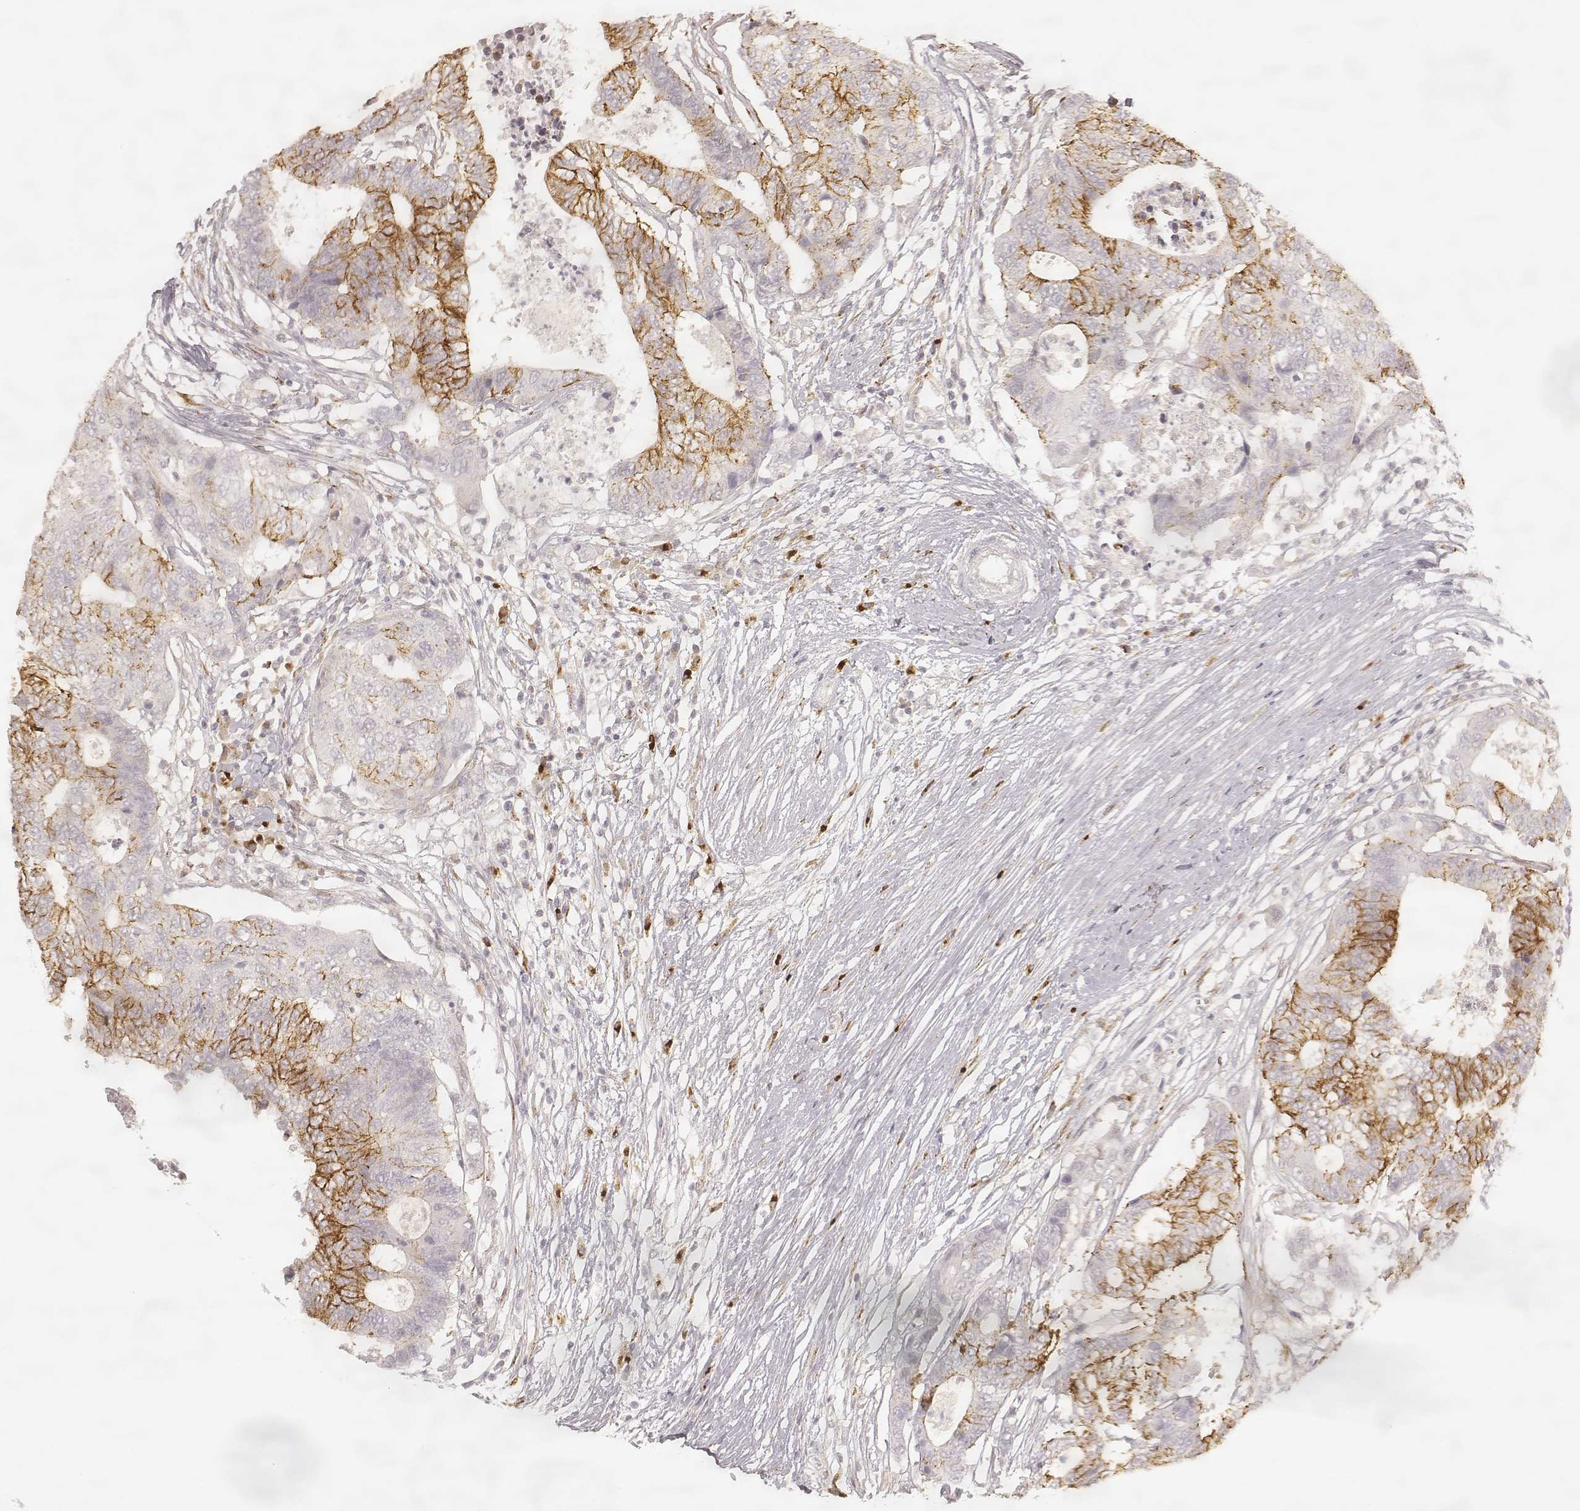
{"staining": {"intensity": "moderate", "quantity": "25%-75%", "location": "cytoplasmic/membranous"}, "tissue": "colorectal cancer", "cell_type": "Tumor cells", "image_type": "cancer", "snomed": [{"axis": "morphology", "description": "Adenocarcinoma, NOS"}, {"axis": "topography", "description": "Colon"}], "caption": "Moderate cytoplasmic/membranous staining is appreciated in about 25%-75% of tumor cells in adenocarcinoma (colorectal).", "gene": "GORASP2", "patient": {"sex": "female", "age": 48}}